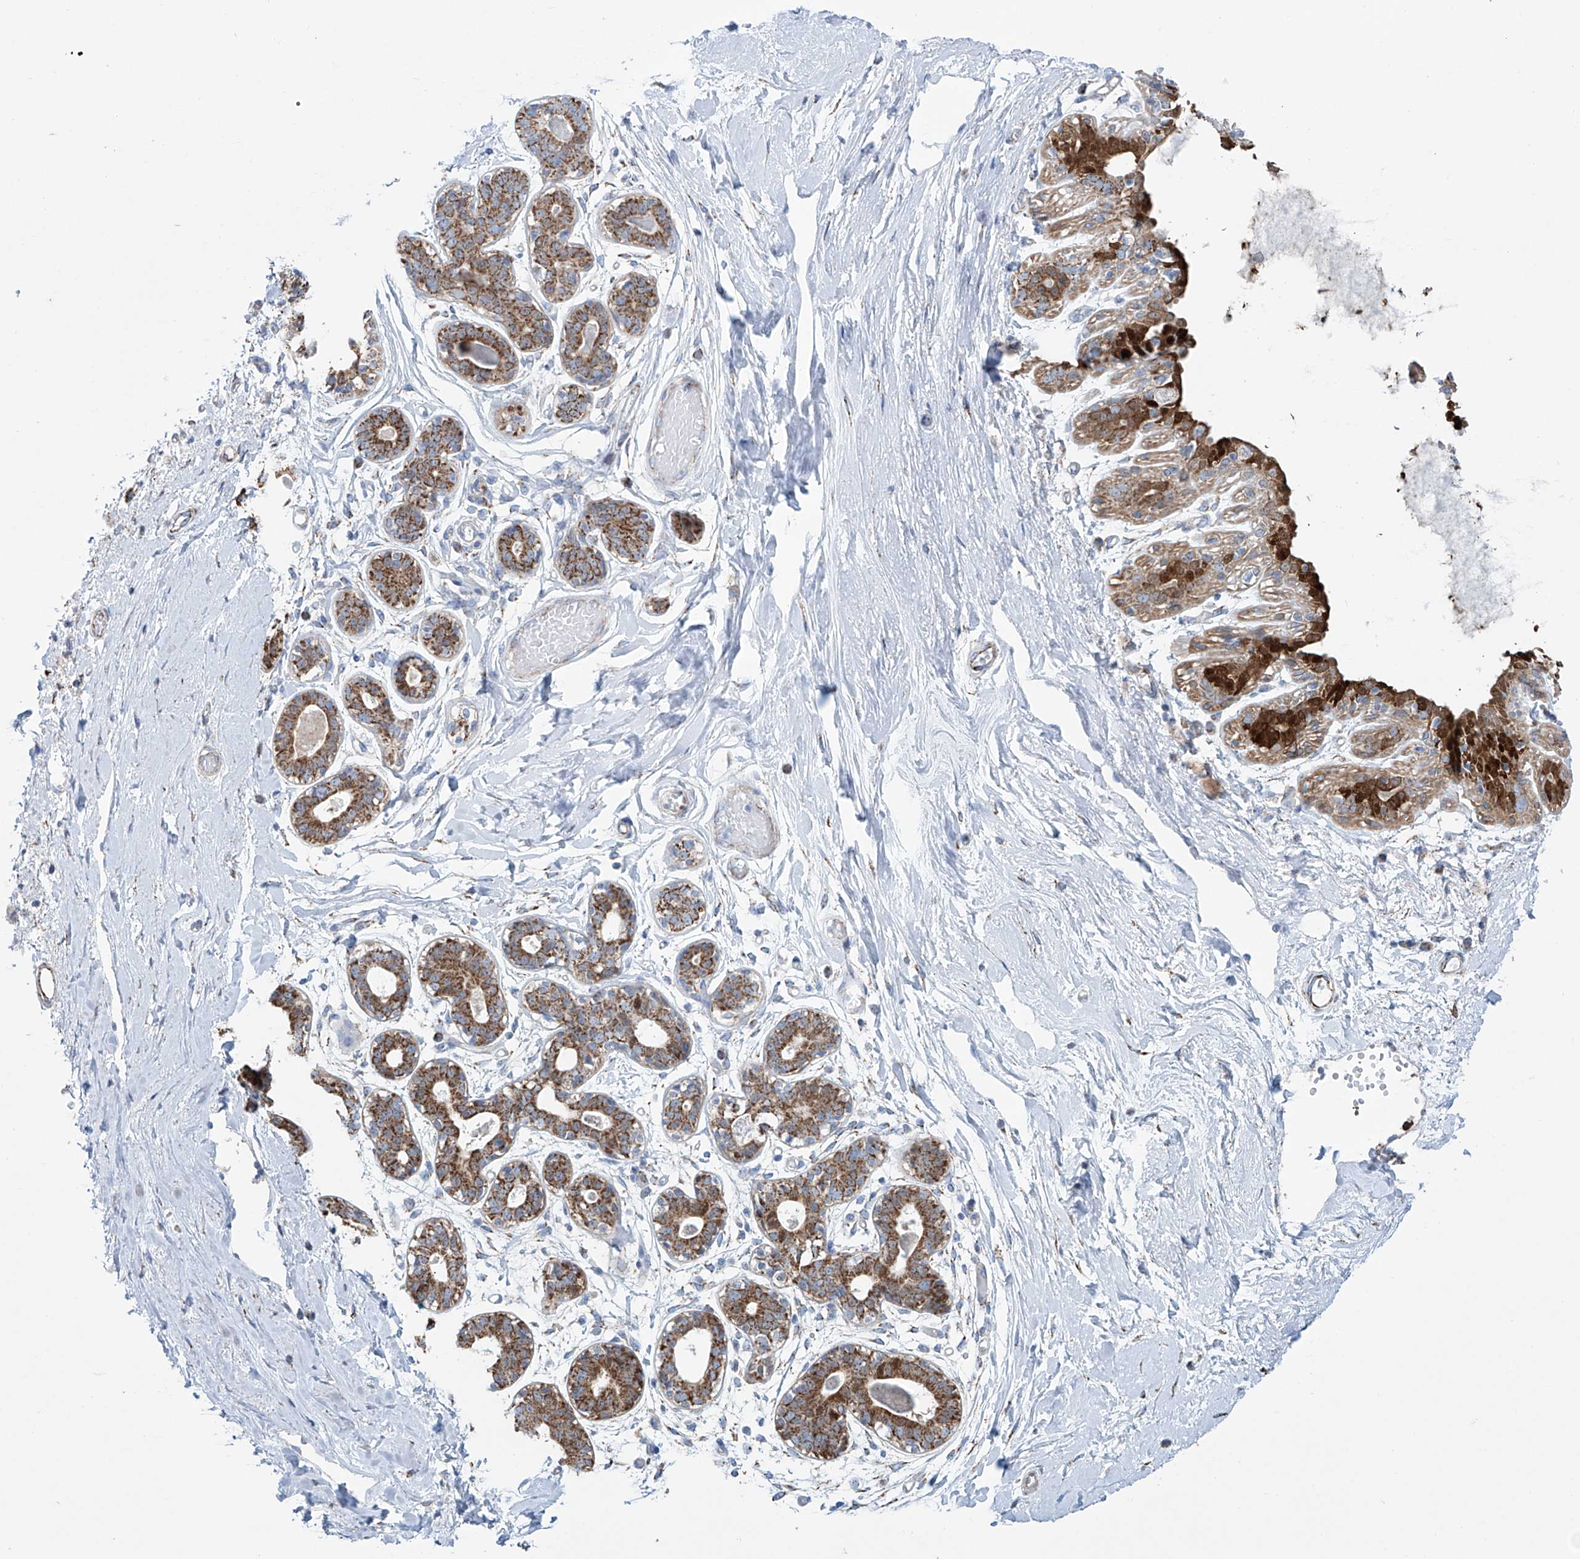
{"staining": {"intensity": "negative", "quantity": "none", "location": "none"}, "tissue": "breast", "cell_type": "Adipocytes", "image_type": "normal", "snomed": [{"axis": "morphology", "description": "Normal tissue, NOS"}, {"axis": "topography", "description": "Breast"}], "caption": "IHC image of unremarkable breast: breast stained with DAB reveals no significant protein expression in adipocytes.", "gene": "ALDH6A1", "patient": {"sex": "female", "age": 45}}